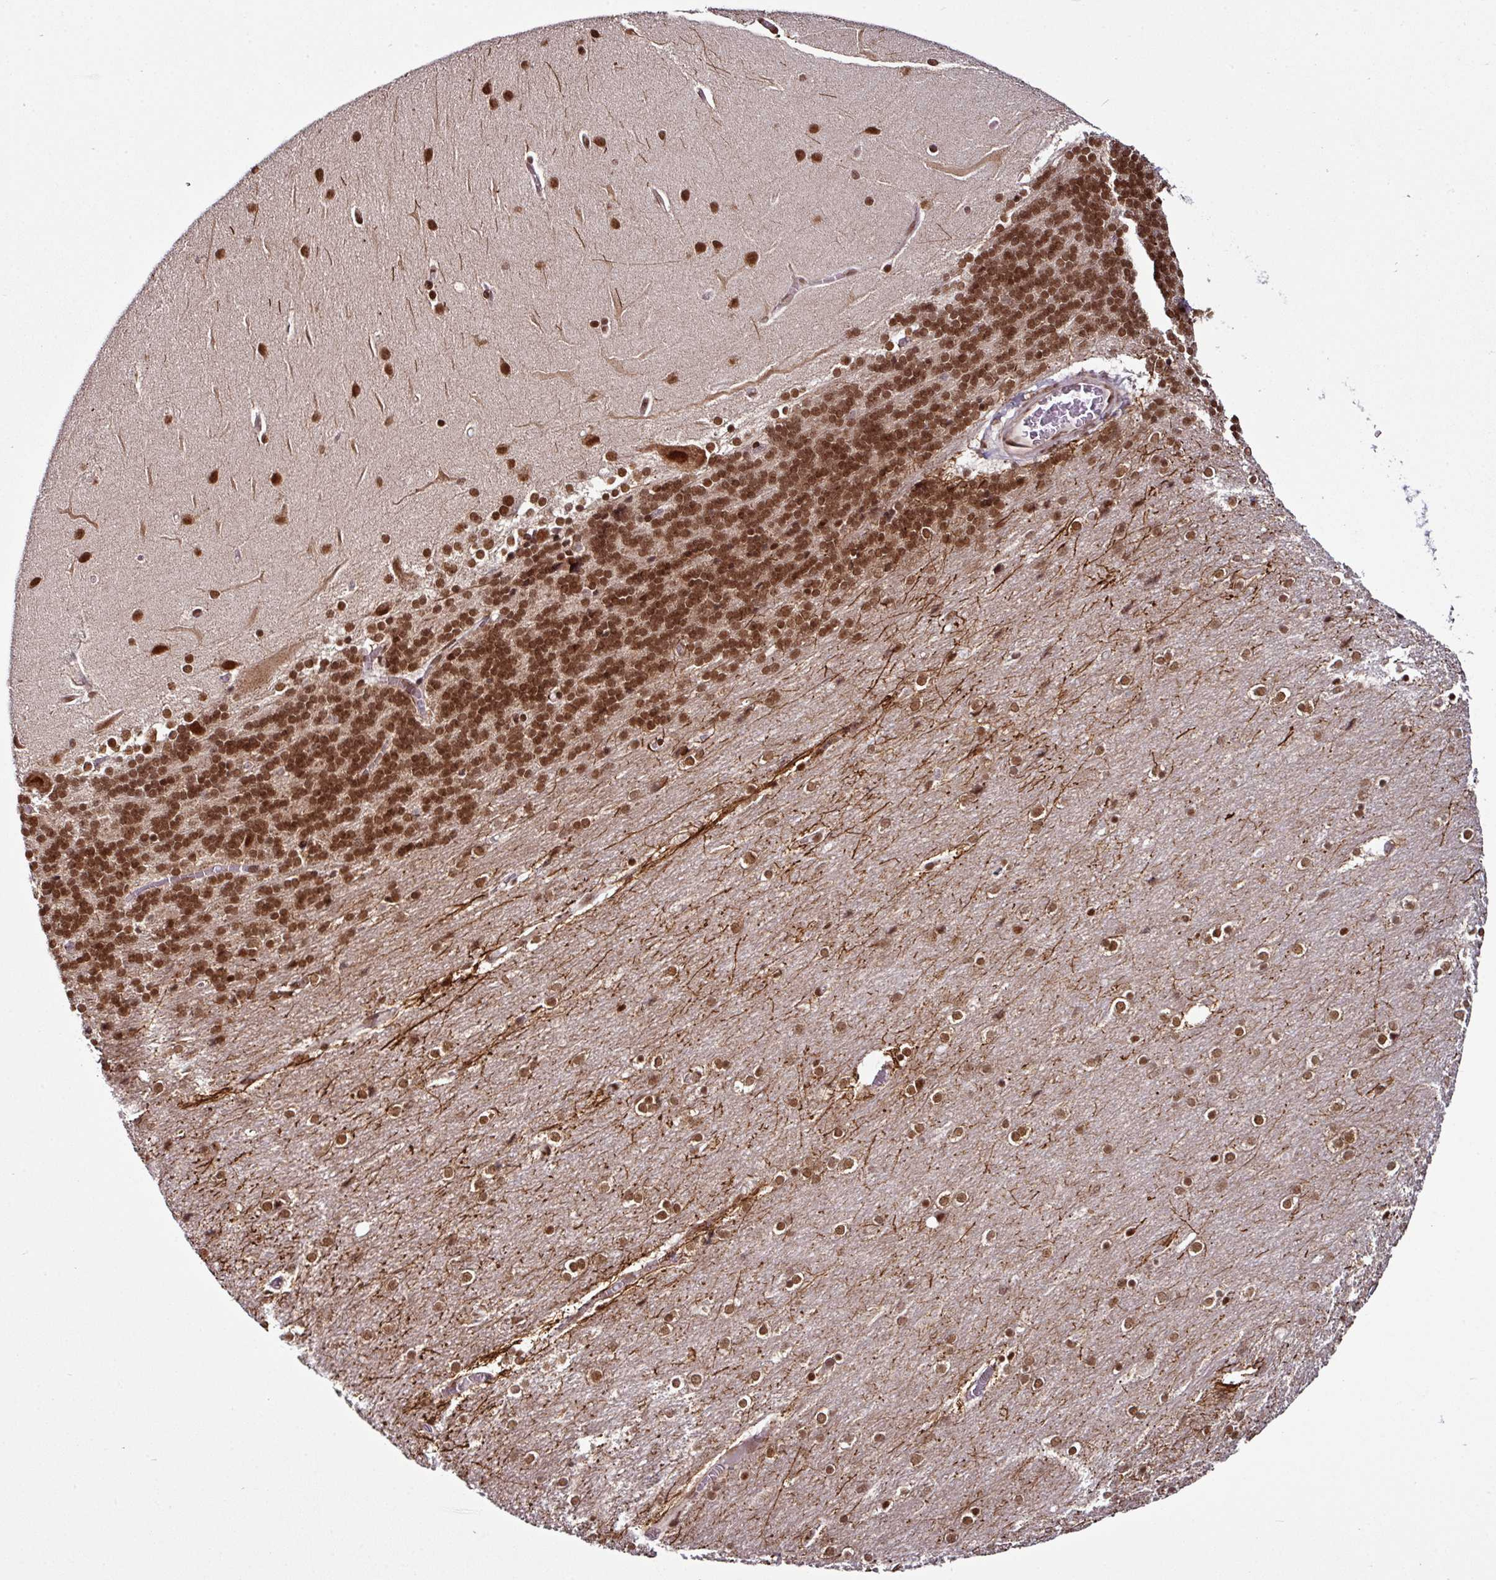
{"staining": {"intensity": "strong", "quantity": ">75%", "location": "nuclear"}, "tissue": "cerebellum", "cell_type": "Cells in granular layer", "image_type": "normal", "snomed": [{"axis": "morphology", "description": "Normal tissue, NOS"}, {"axis": "topography", "description": "Cerebellum"}], "caption": "Immunohistochemistry (IHC) (DAB (3,3'-diaminobenzidine)) staining of benign human cerebellum shows strong nuclear protein staining in about >75% of cells in granular layer.", "gene": "MORF4L2", "patient": {"sex": "female", "age": 54}}